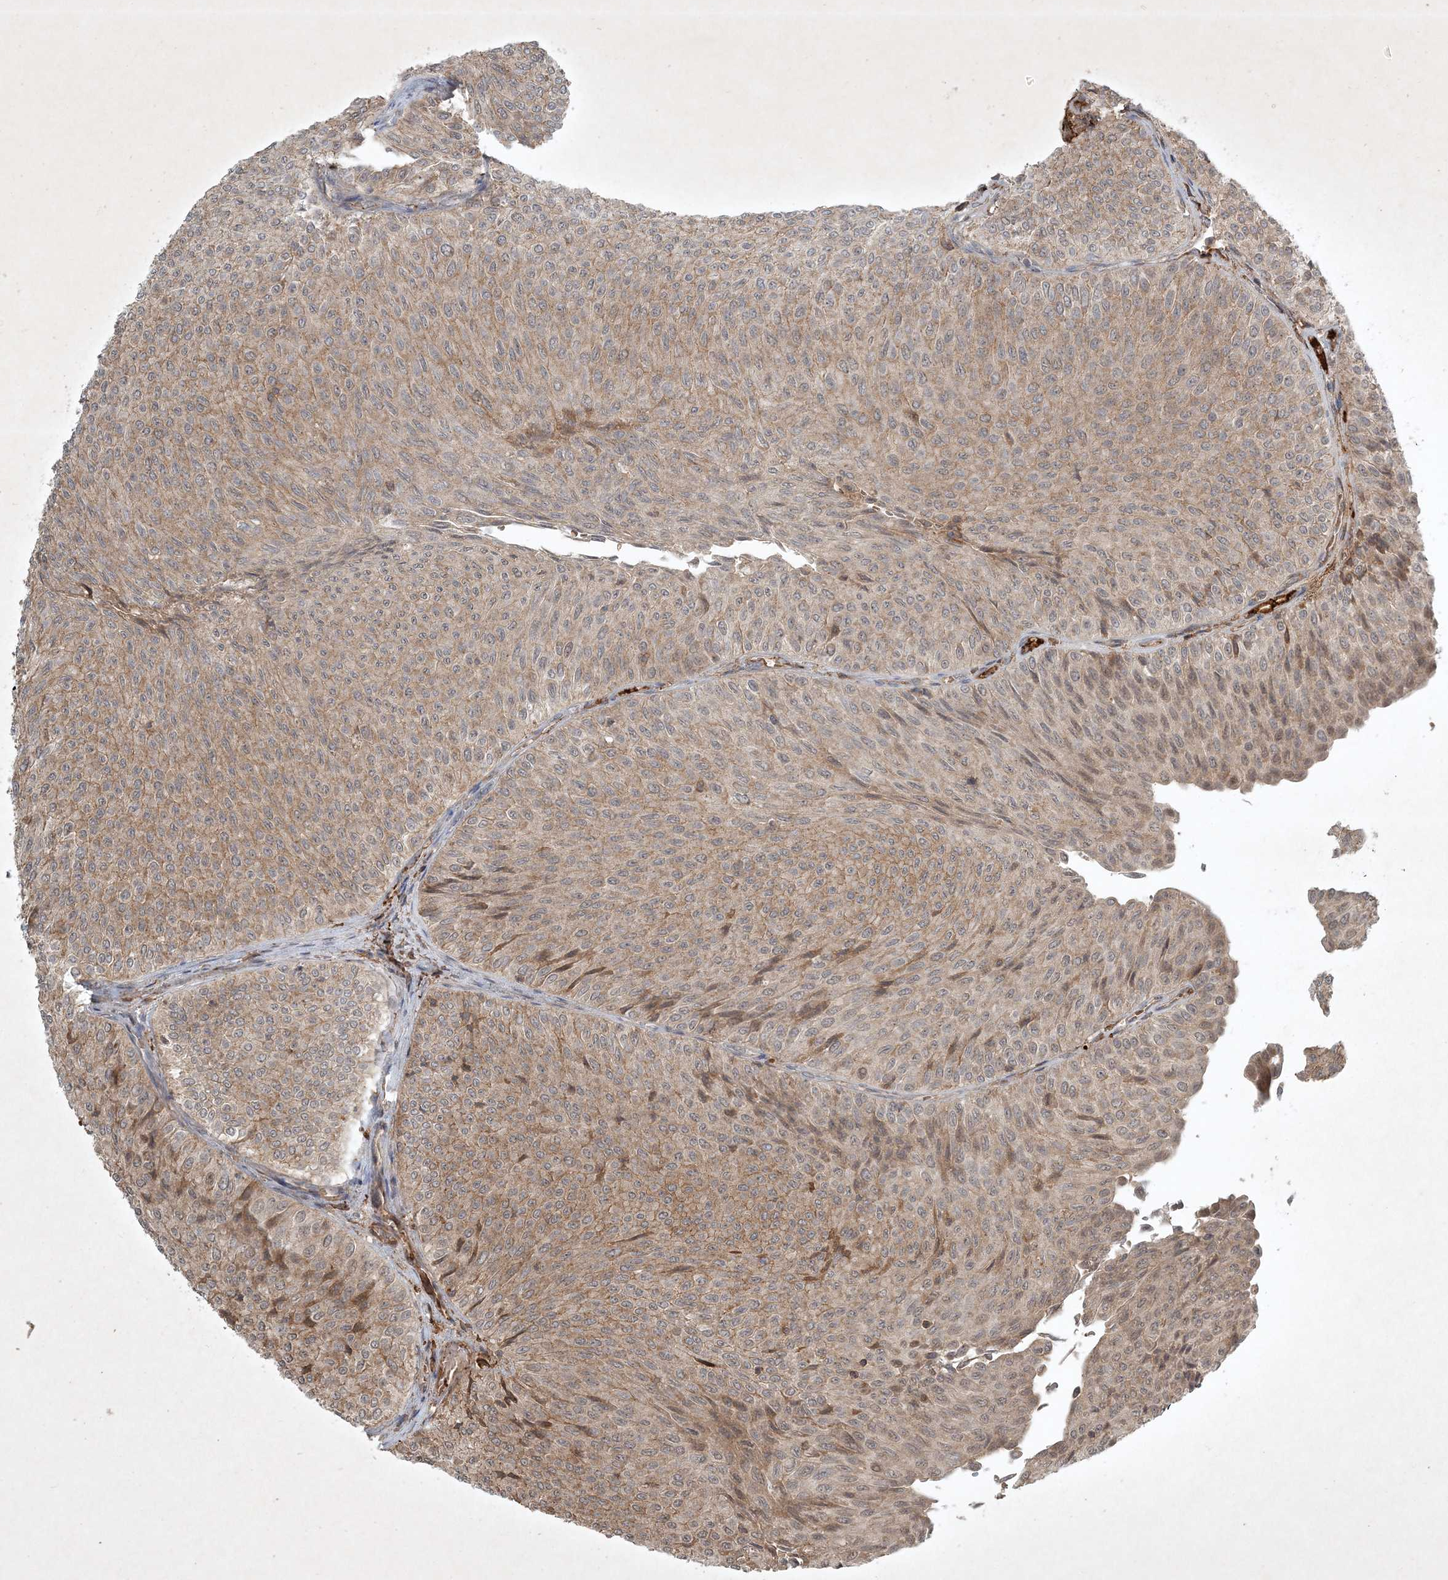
{"staining": {"intensity": "weak", "quantity": ">75%", "location": "cytoplasmic/membranous"}, "tissue": "urothelial cancer", "cell_type": "Tumor cells", "image_type": "cancer", "snomed": [{"axis": "morphology", "description": "Urothelial carcinoma, Low grade"}, {"axis": "topography", "description": "Urinary bladder"}], "caption": "High-magnification brightfield microscopy of urothelial cancer stained with DAB (3,3'-diaminobenzidine) (brown) and counterstained with hematoxylin (blue). tumor cells exhibit weak cytoplasmic/membranous expression is identified in about>75% of cells.", "gene": "TNFAIP6", "patient": {"sex": "male", "age": 78}}